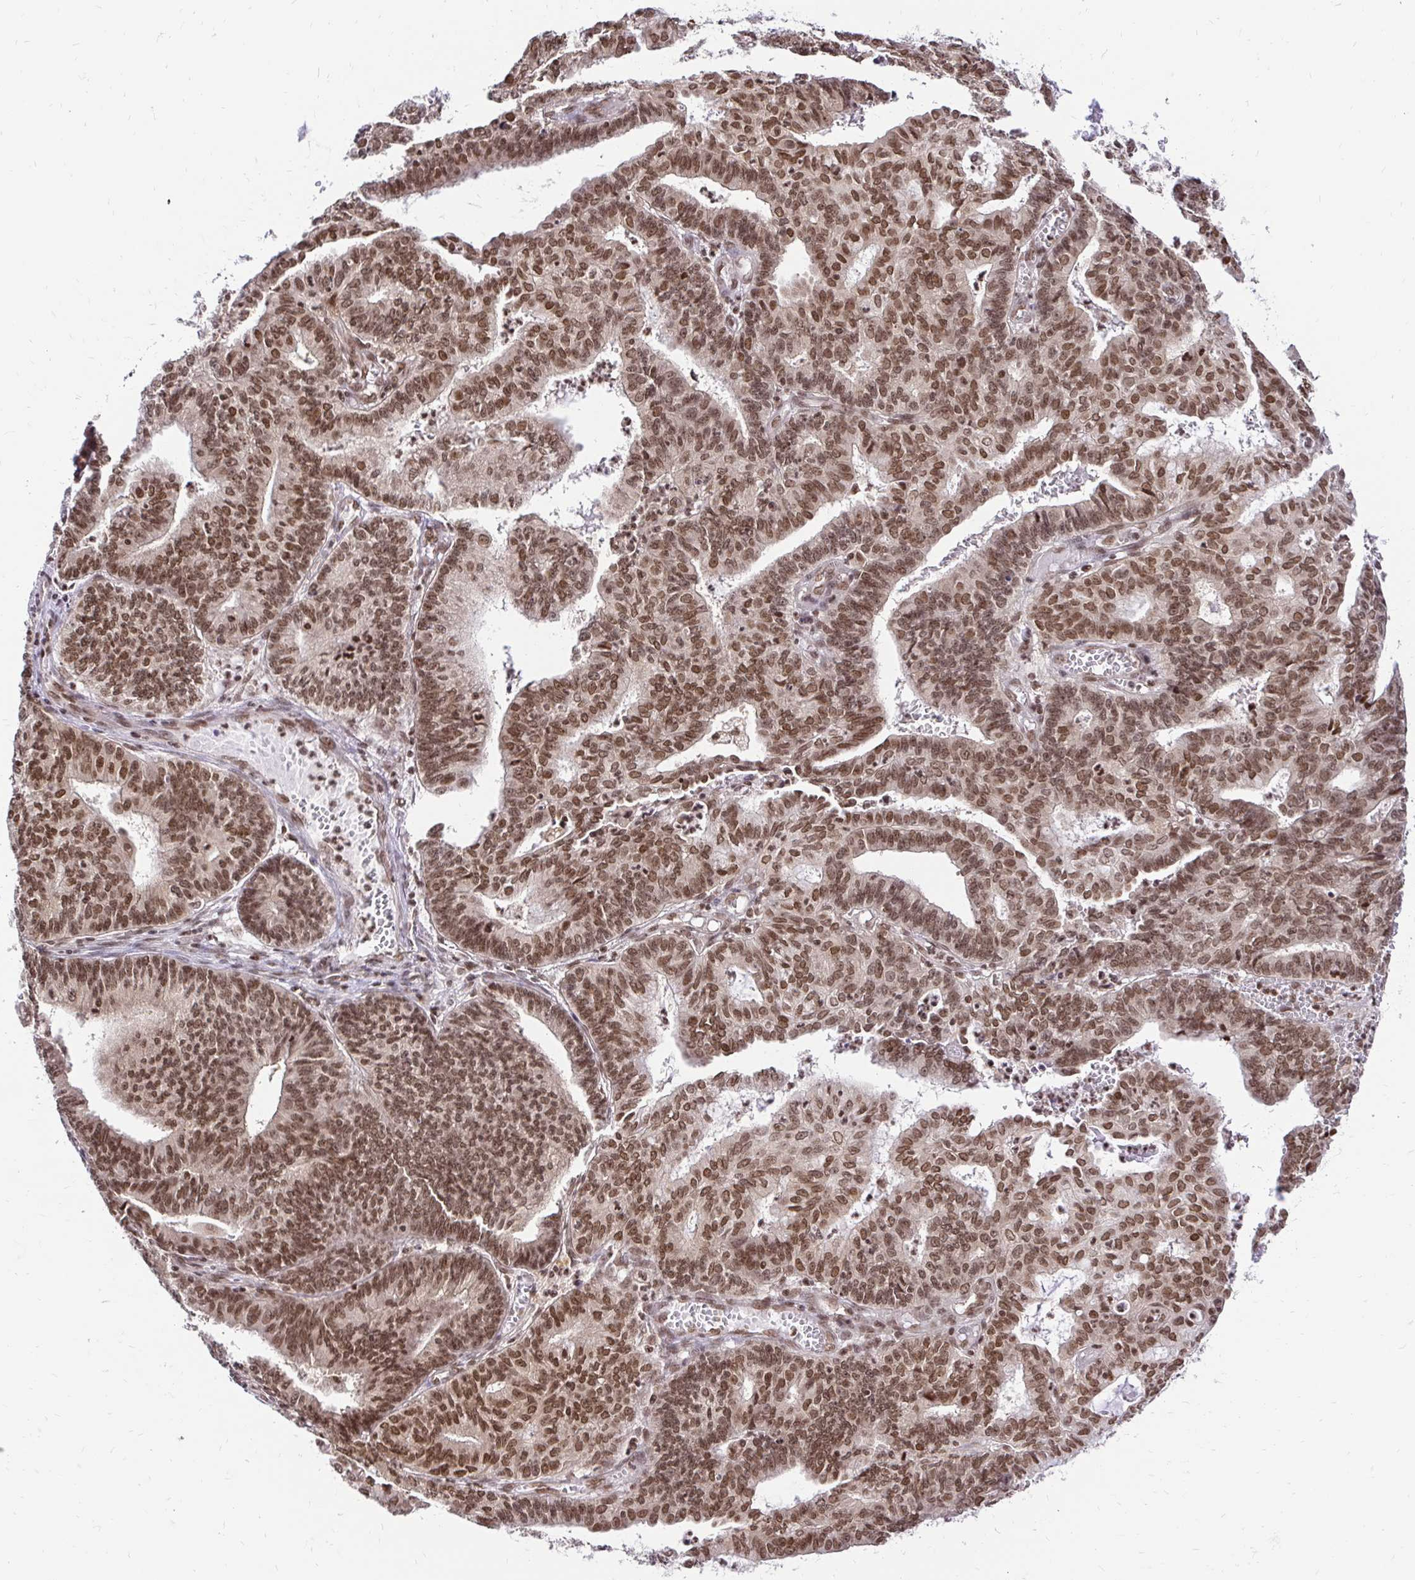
{"staining": {"intensity": "moderate", "quantity": ">75%", "location": "nuclear"}, "tissue": "endometrial cancer", "cell_type": "Tumor cells", "image_type": "cancer", "snomed": [{"axis": "morphology", "description": "Adenocarcinoma, NOS"}, {"axis": "topography", "description": "Endometrium"}], "caption": "Human adenocarcinoma (endometrial) stained with a protein marker reveals moderate staining in tumor cells.", "gene": "GLYR1", "patient": {"sex": "female", "age": 61}}